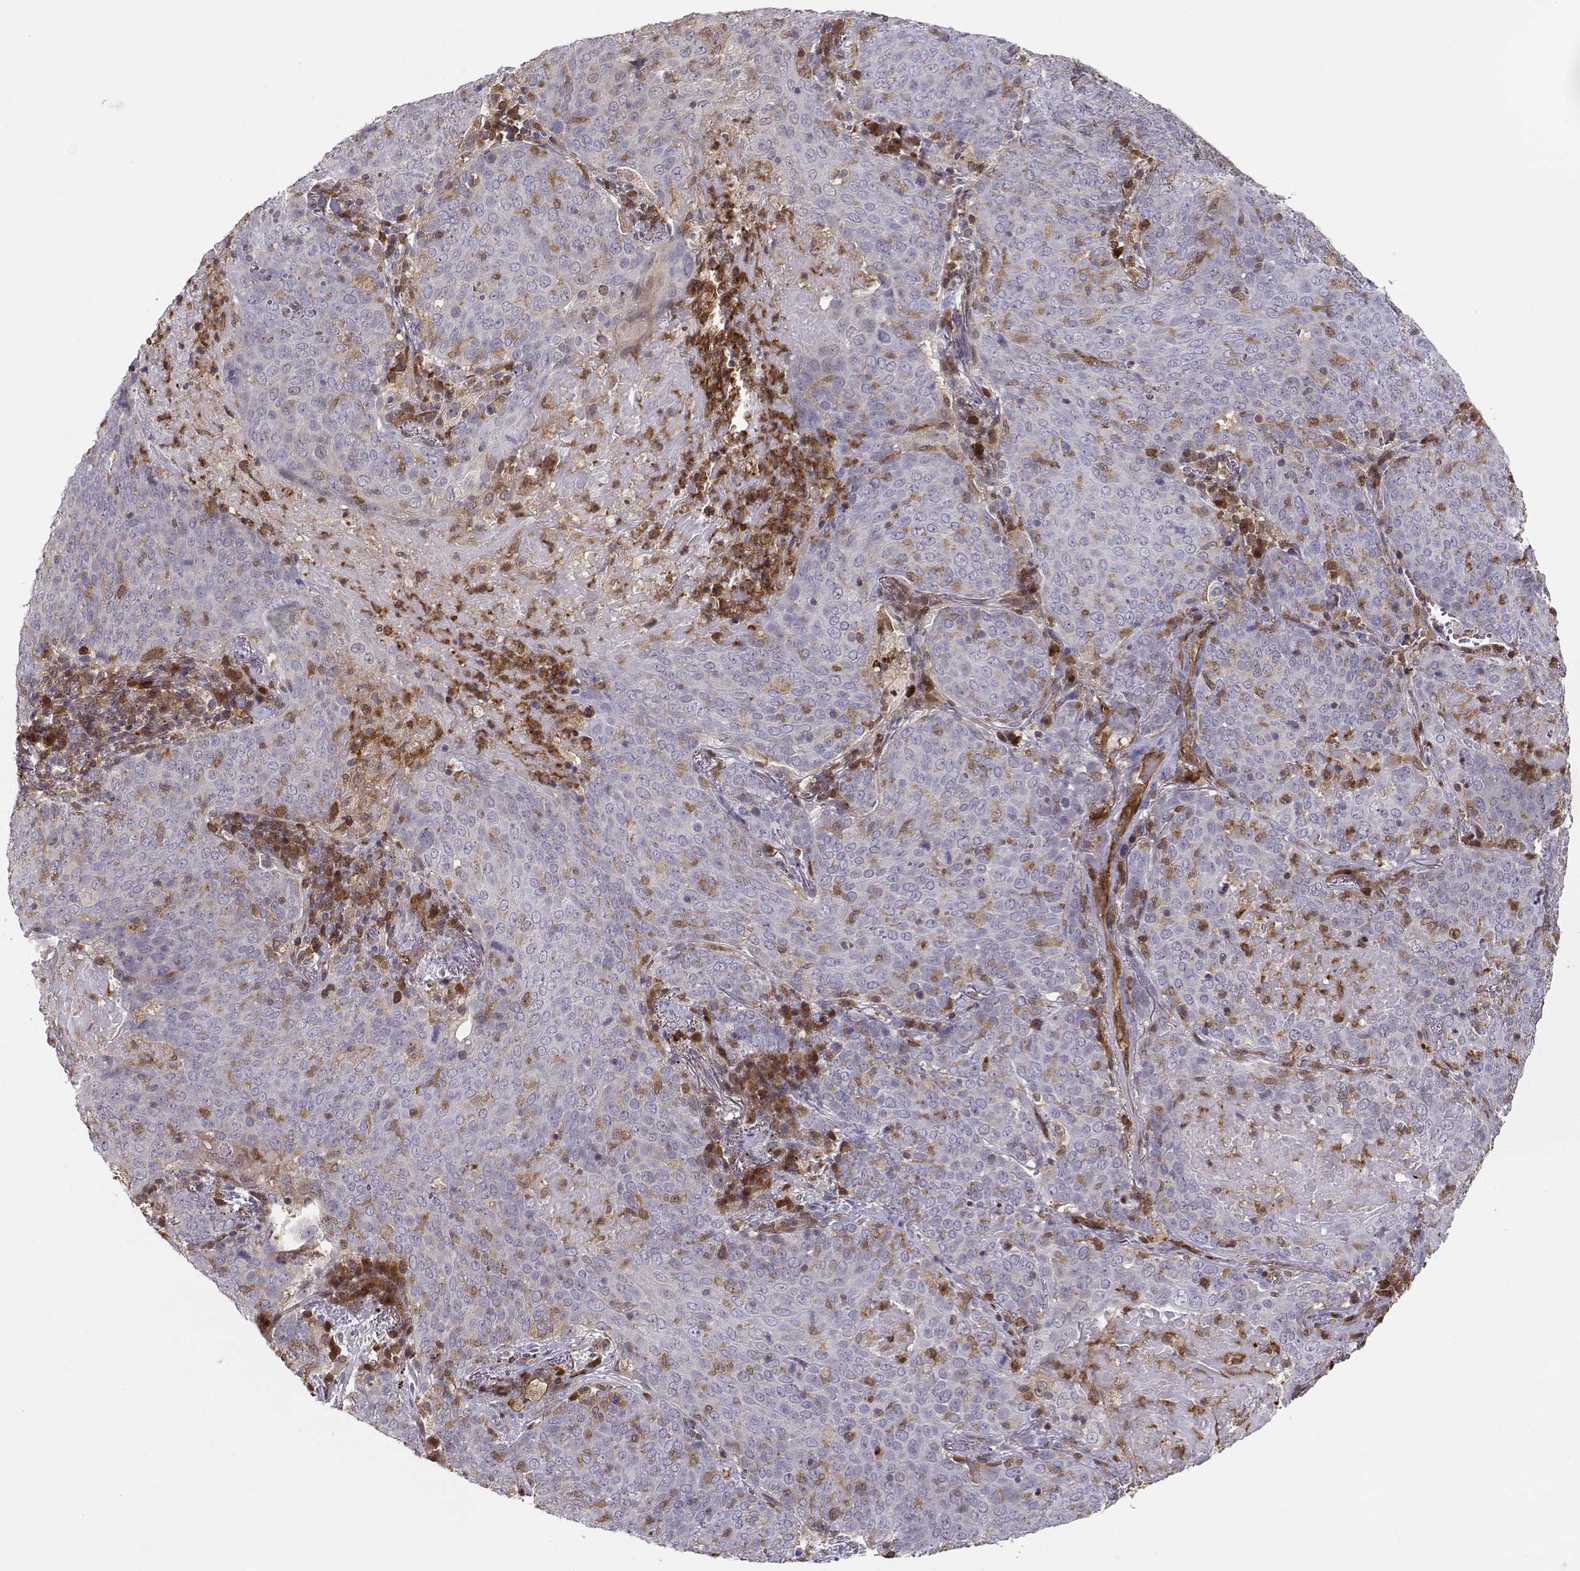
{"staining": {"intensity": "negative", "quantity": "none", "location": "none"}, "tissue": "lung cancer", "cell_type": "Tumor cells", "image_type": "cancer", "snomed": [{"axis": "morphology", "description": "Squamous cell carcinoma, NOS"}, {"axis": "topography", "description": "Lung"}], "caption": "This image is of lung squamous cell carcinoma stained with immunohistochemistry (IHC) to label a protein in brown with the nuclei are counter-stained blue. There is no expression in tumor cells. (Brightfield microscopy of DAB (3,3'-diaminobenzidine) immunohistochemistry (IHC) at high magnification).", "gene": "PNP", "patient": {"sex": "male", "age": 82}}